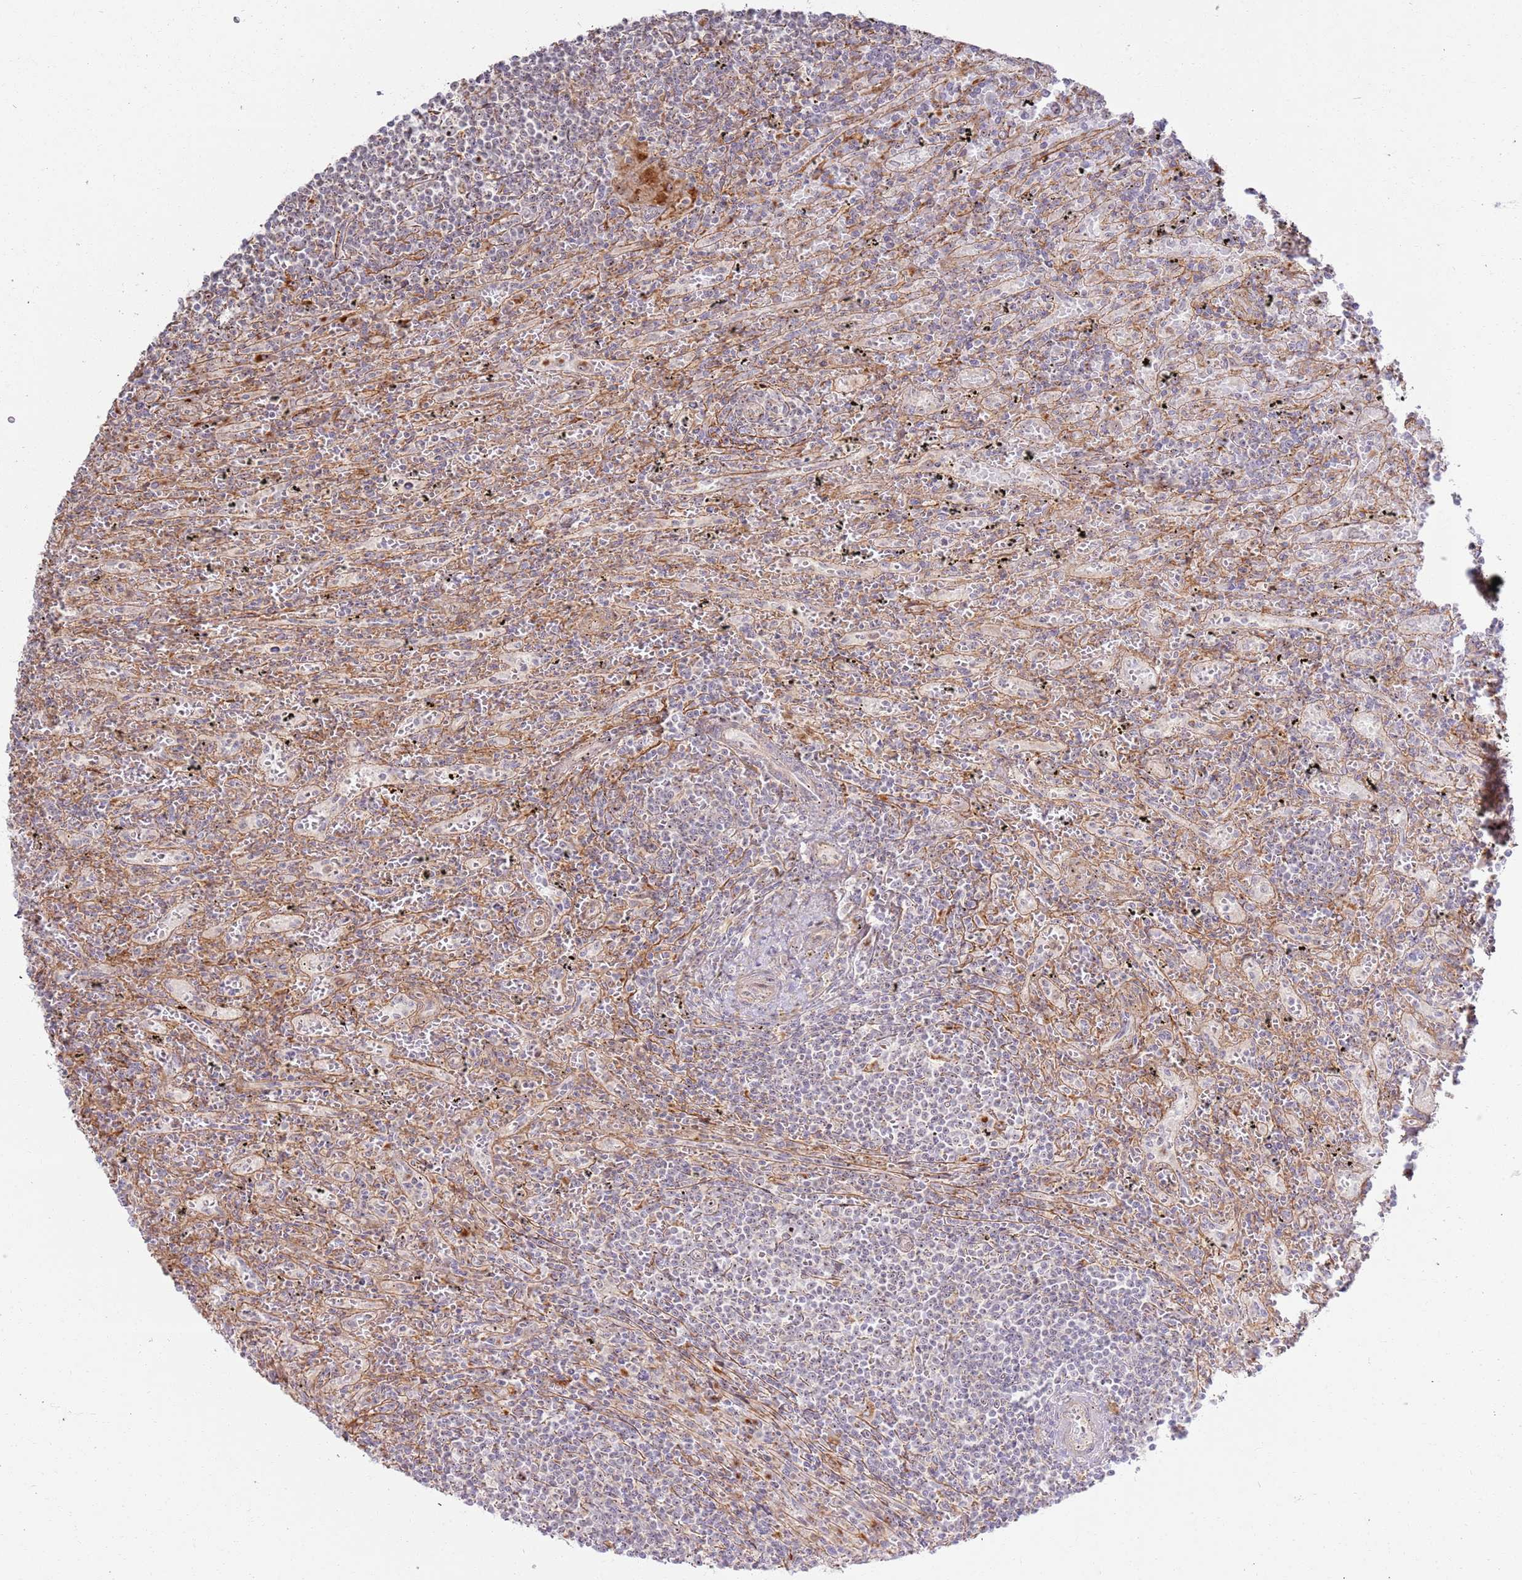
{"staining": {"intensity": "negative", "quantity": "none", "location": "none"}, "tissue": "lymphoma", "cell_type": "Tumor cells", "image_type": "cancer", "snomed": [{"axis": "morphology", "description": "Malignant lymphoma, non-Hodgkin's type, Low grade"}, {"axis": "topography", "description": "Spleen"}], "caption": "The micrograph displays no staining of tumor cells in low-grade malignant lymphoma, non-Hodgkin's type.", "gene": "CNPY1", "patient": {"sex": "male", "age": 76}}